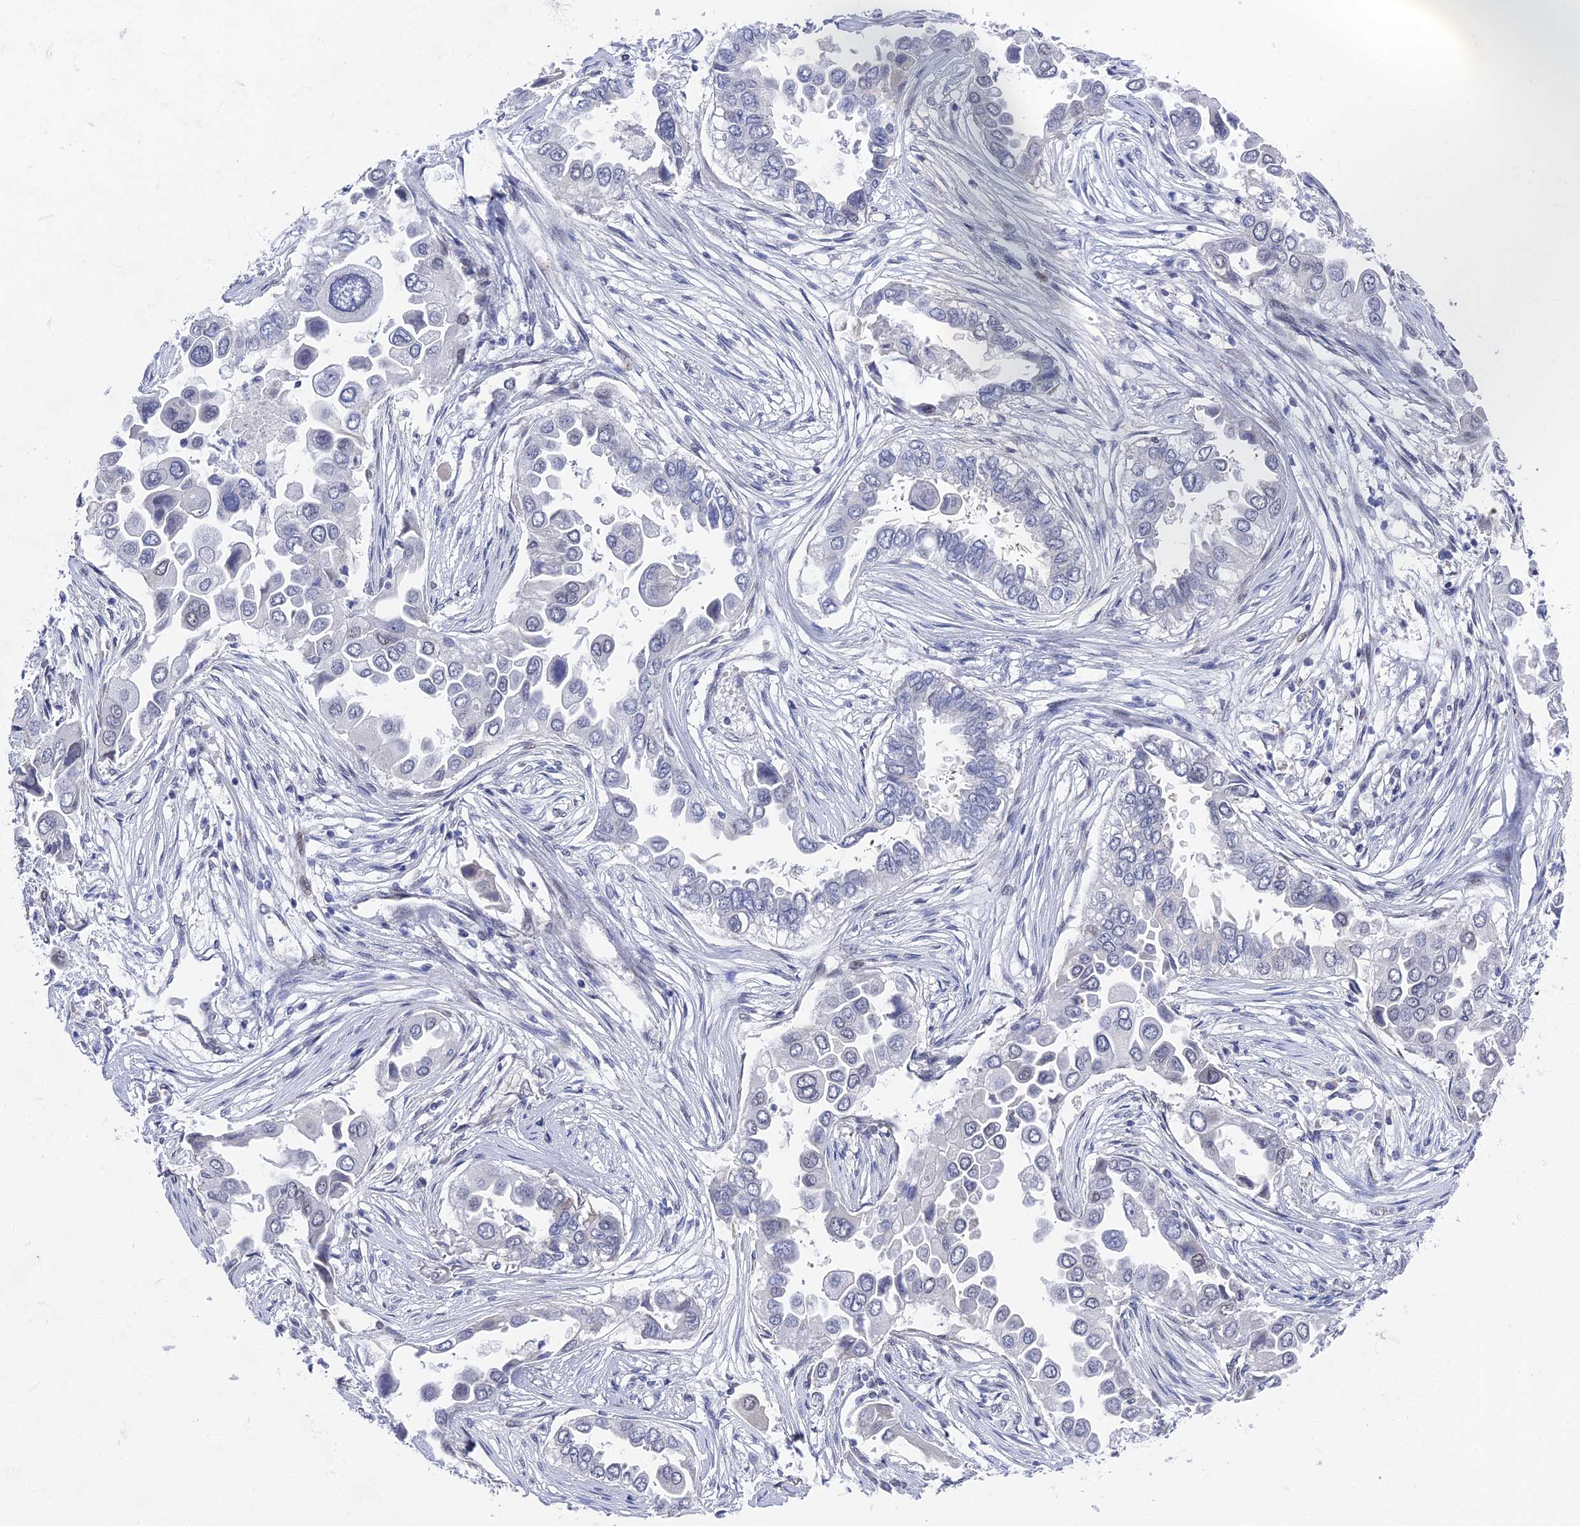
{"staining": {"intensity": "negative", "quantity": "none", "location": "none"}, "tissue": "lung cancer", "cell_type": "Tumor cells", "image_type": "cancer", "snomed": [{"axis": "morphology", "description": "Adenocarcinoma, NOS"}, {"axis": "topography", "description": "Lung"}], "caption": "DAB (3,3'-diaminobenzidine) immunohistochemical staining of lung cancer displays no significant staining in tumor cells.", "gene": "FHIP2A", "patient": {"sex": "female", "age": 76}}